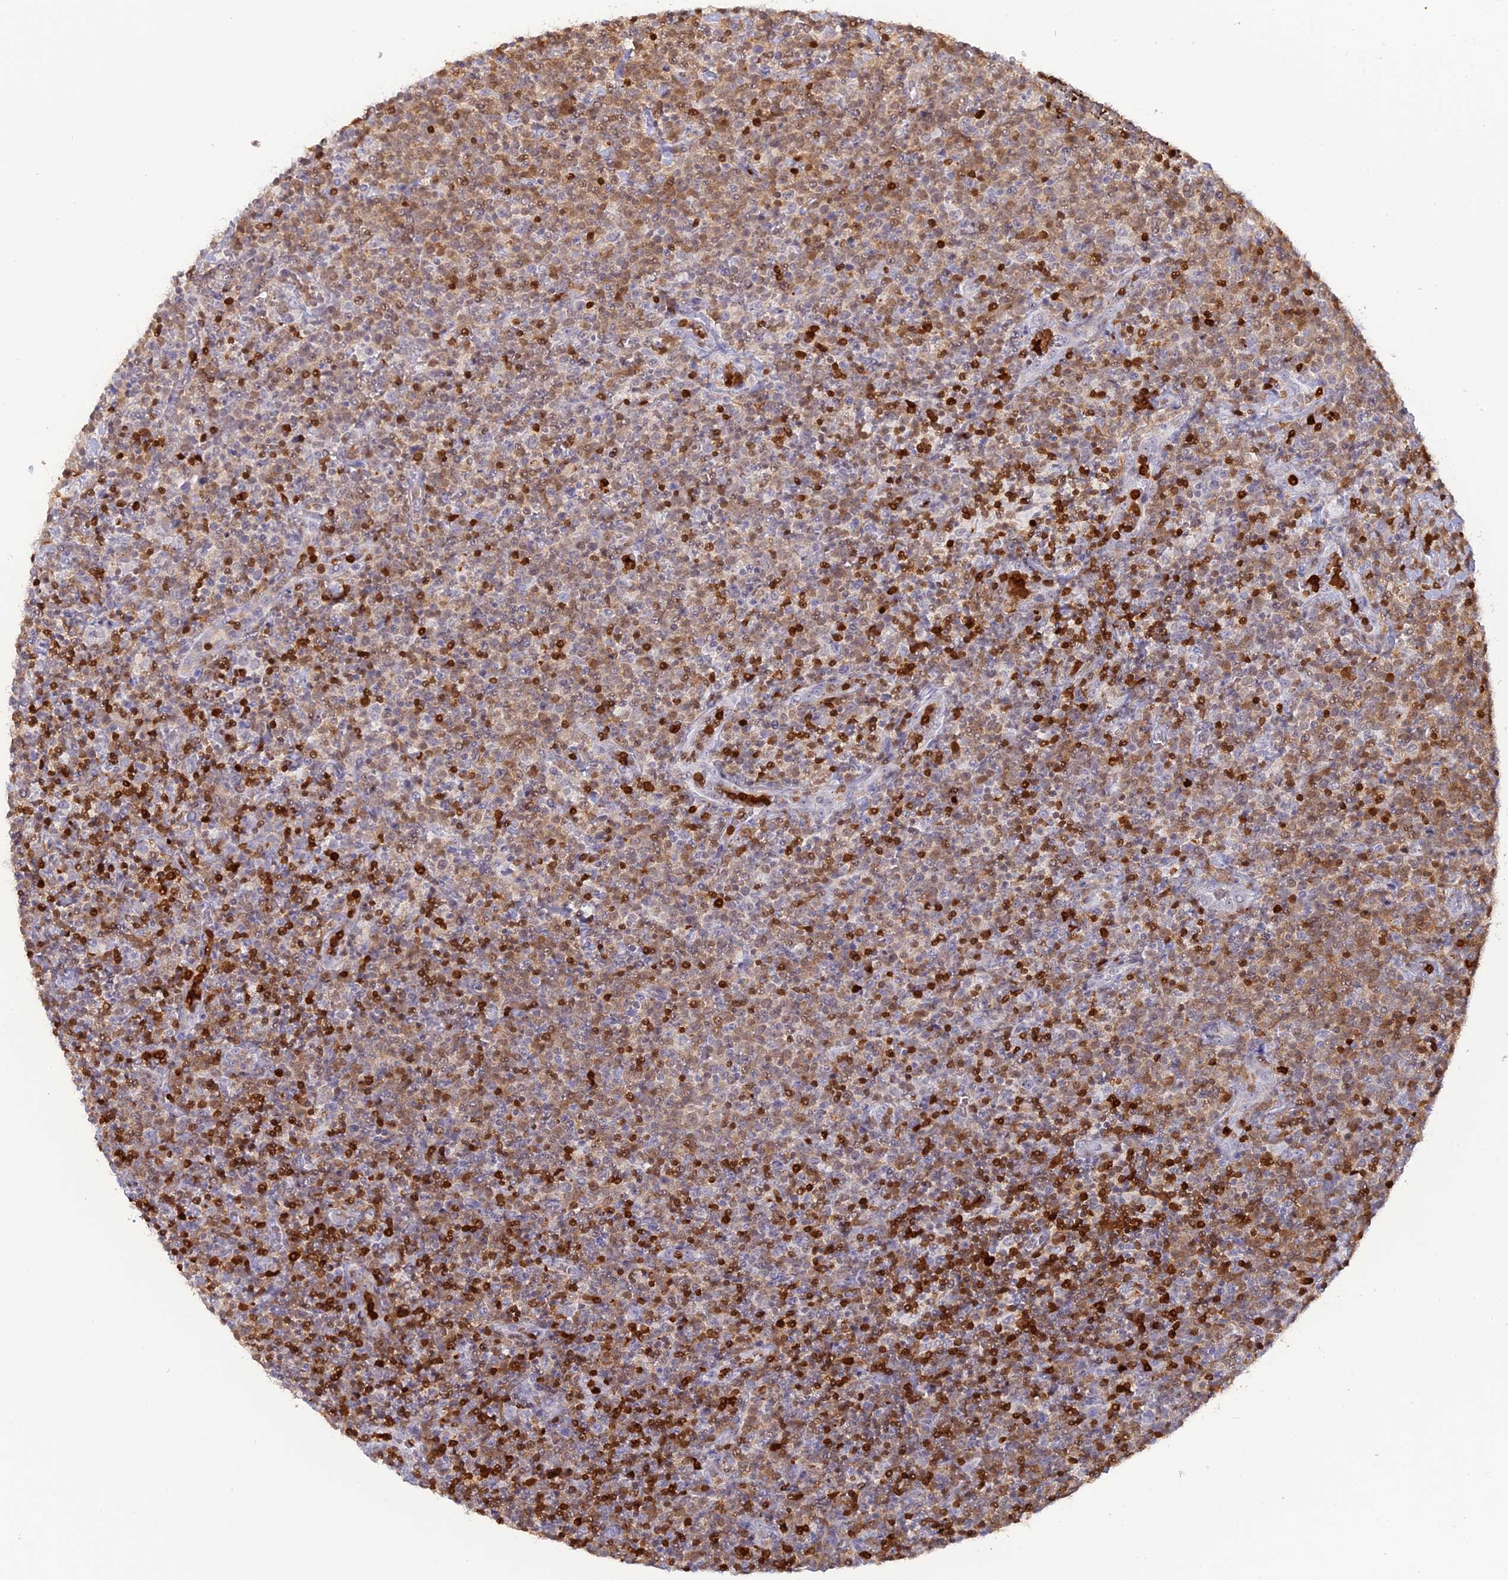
{"staining": {"intensity": "weak", "quantity": ">75%", "location": "cytoplasmic/membranous"}, "tissue": "lymphoma", "cell_type": "Tumor cells", "image_type": "cancer", "snomed": [{"axis": "morphology", "description": "Malignant lymphoma, non-Hodgkin's type, High grade"}, {"axis": "topography", "description": "Lymph node"}], "caption": "Weak cytoplasmic/membranous expression is identified in approximately >75% of tumor cells in high-grade malignant lymphoma, non-Hodgkin's type.", "gene": "PGBD4", "patient": {"sex": "male", "age": 61}}